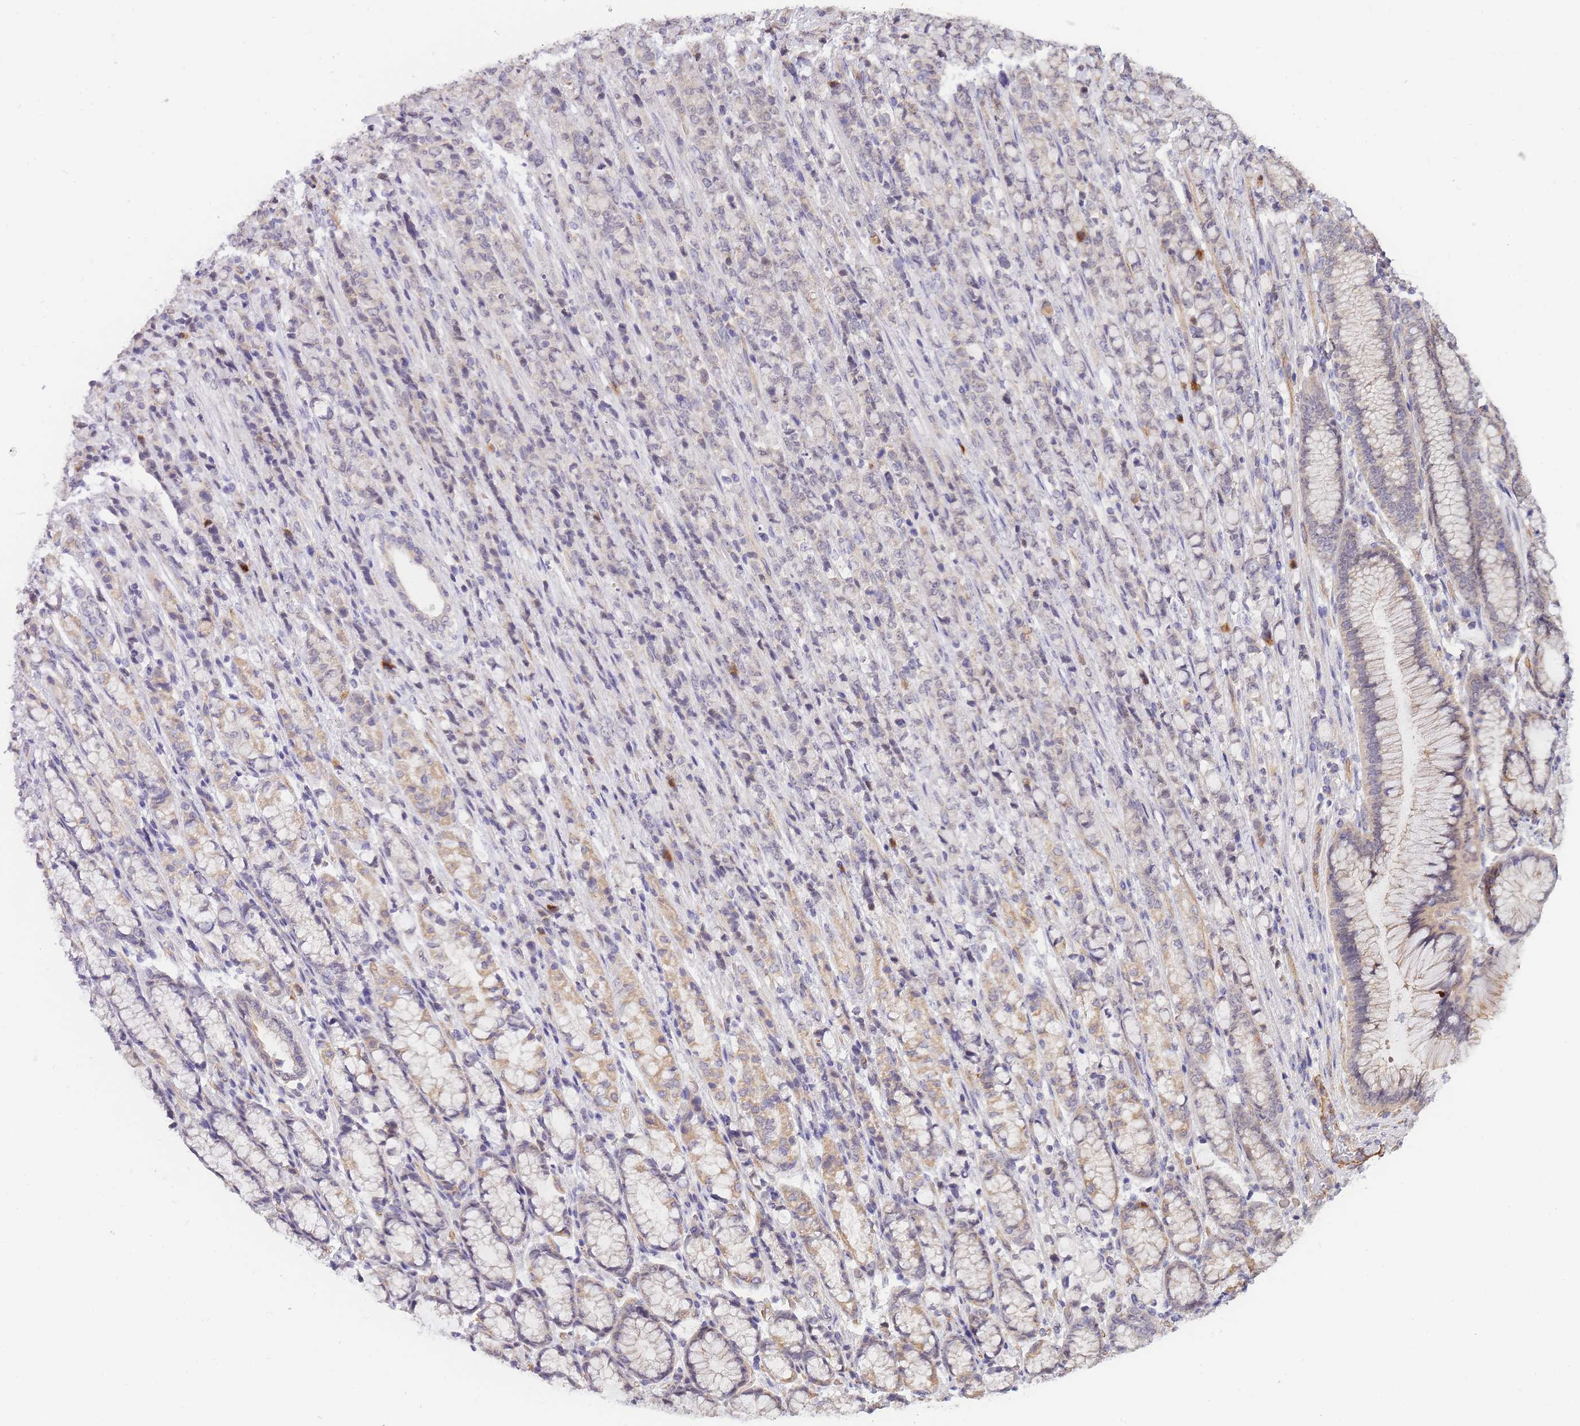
{"staining": {"intensity": "negative", "quantity": "none", "location": "none"}, "tissue": "stomach cancer", "cell_type": "Tumor cells", "image_type": "cancer", "snomed": [{"axis": "morphology", "description": "Adenocarcinoma, NOS"}, {"axis": "topography", "description": "Stomach"}], "caption": "Immunohistochemistry (IHC) of stomach cancer shows no positivity in tumor cells. (DAB immunohistochemistry (IHC), high magnification).", "gene": "C19orf25", "patient": {"sex": "female", "age": 79}}